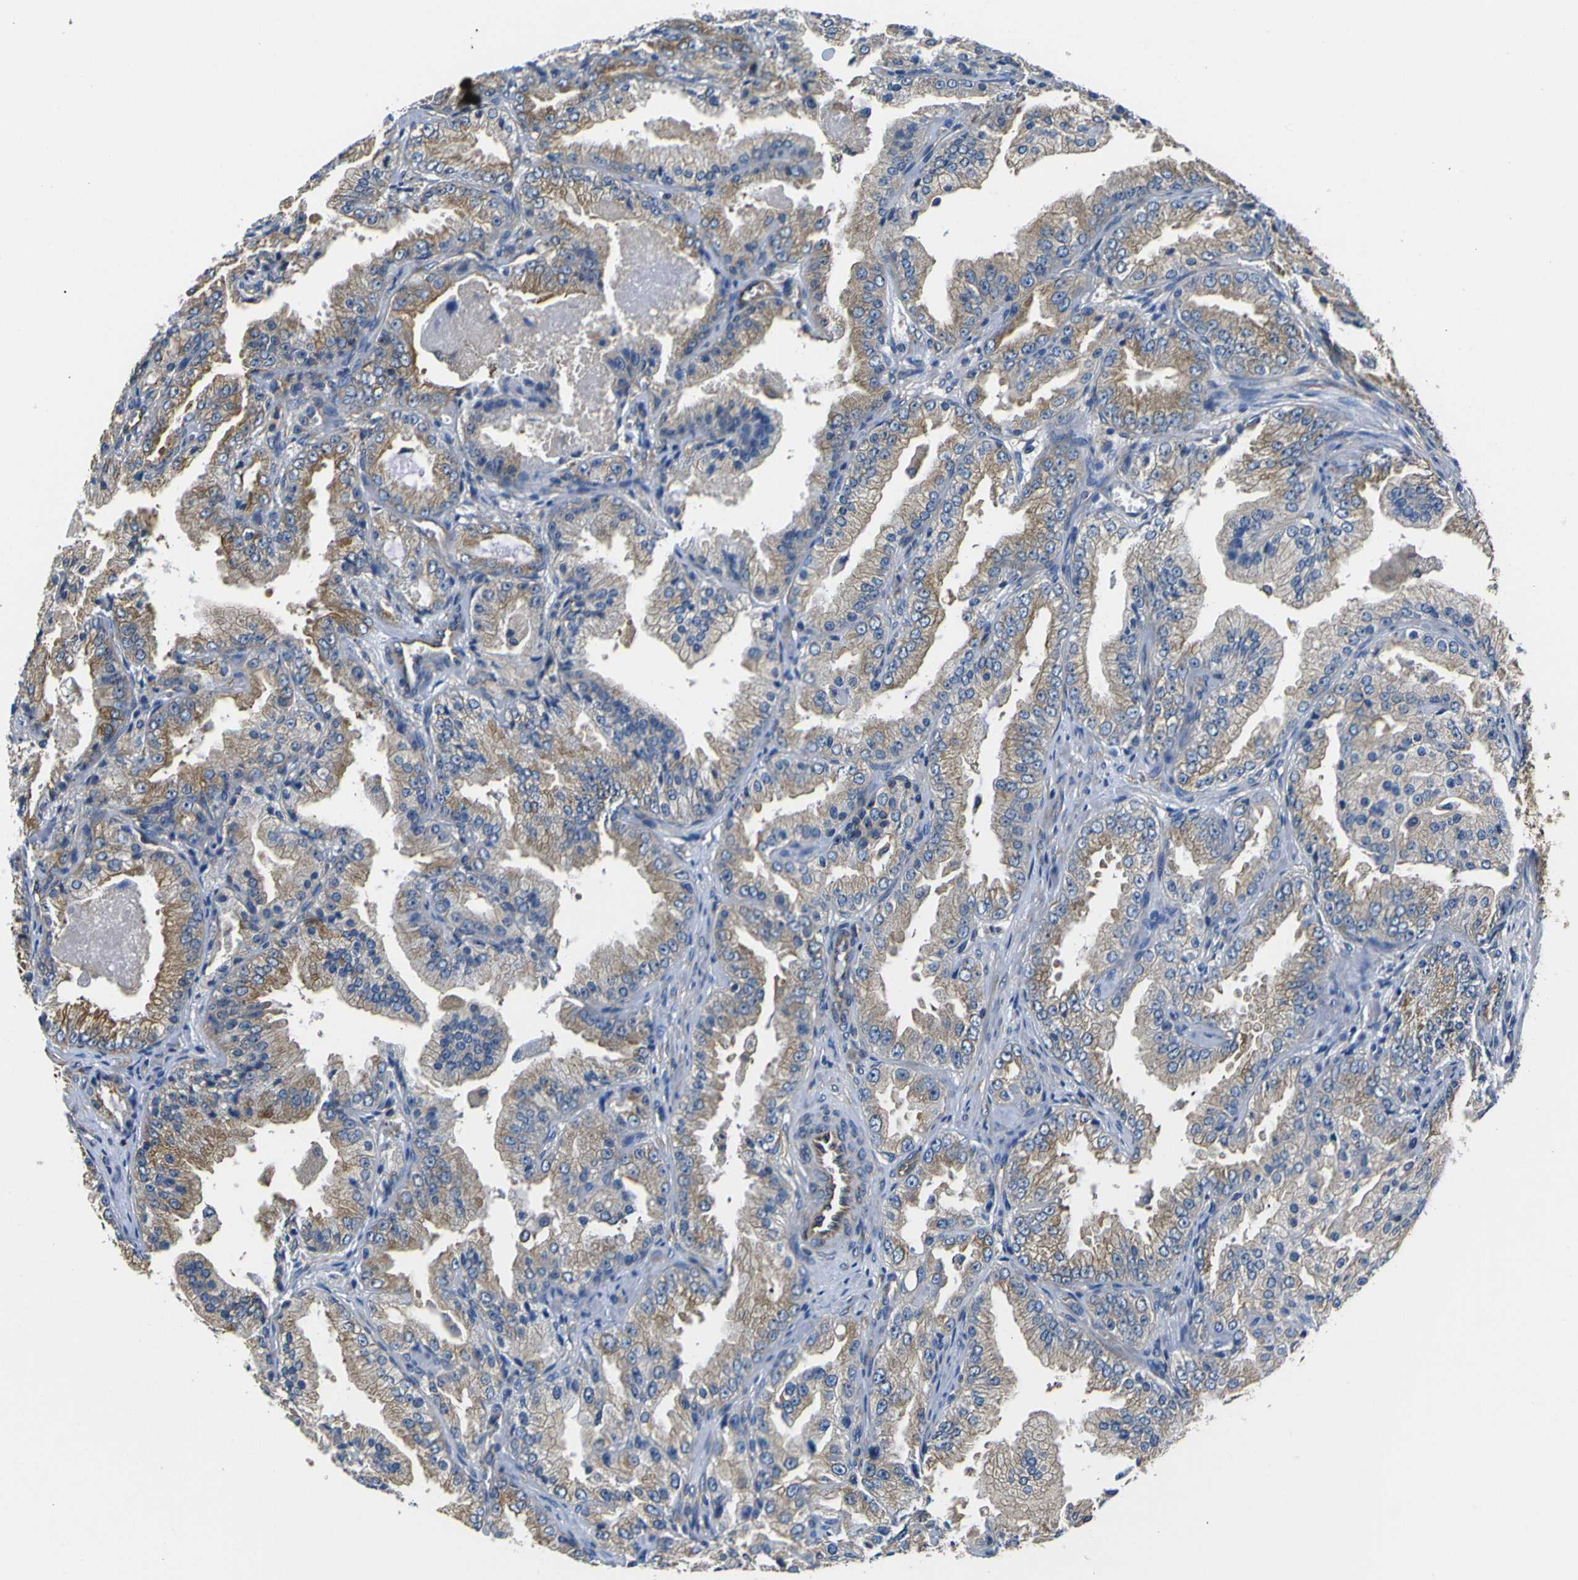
{"staining": {"intensity": "moderate", "quantity": ">75%", "location": "cytoplasmic/membranous"}, "tissue": "prostate cancer", "cell_type": "Tumor cells", "image_type": "cancer", "snomed": [{"axis": "morphology", "description": "Adenocarcinoma, High grade"}, {"axis": "topography", "description": "Prostate"}], "caption": "Prostate adenocarcinoma (high-grade) stained with a brown dye reveals moderate cytoplasmic/membranous positive positivity in approximately >75% of tumor cells.", "gene": "TUBB", "patient": {"sex": "male", "age": 61}}